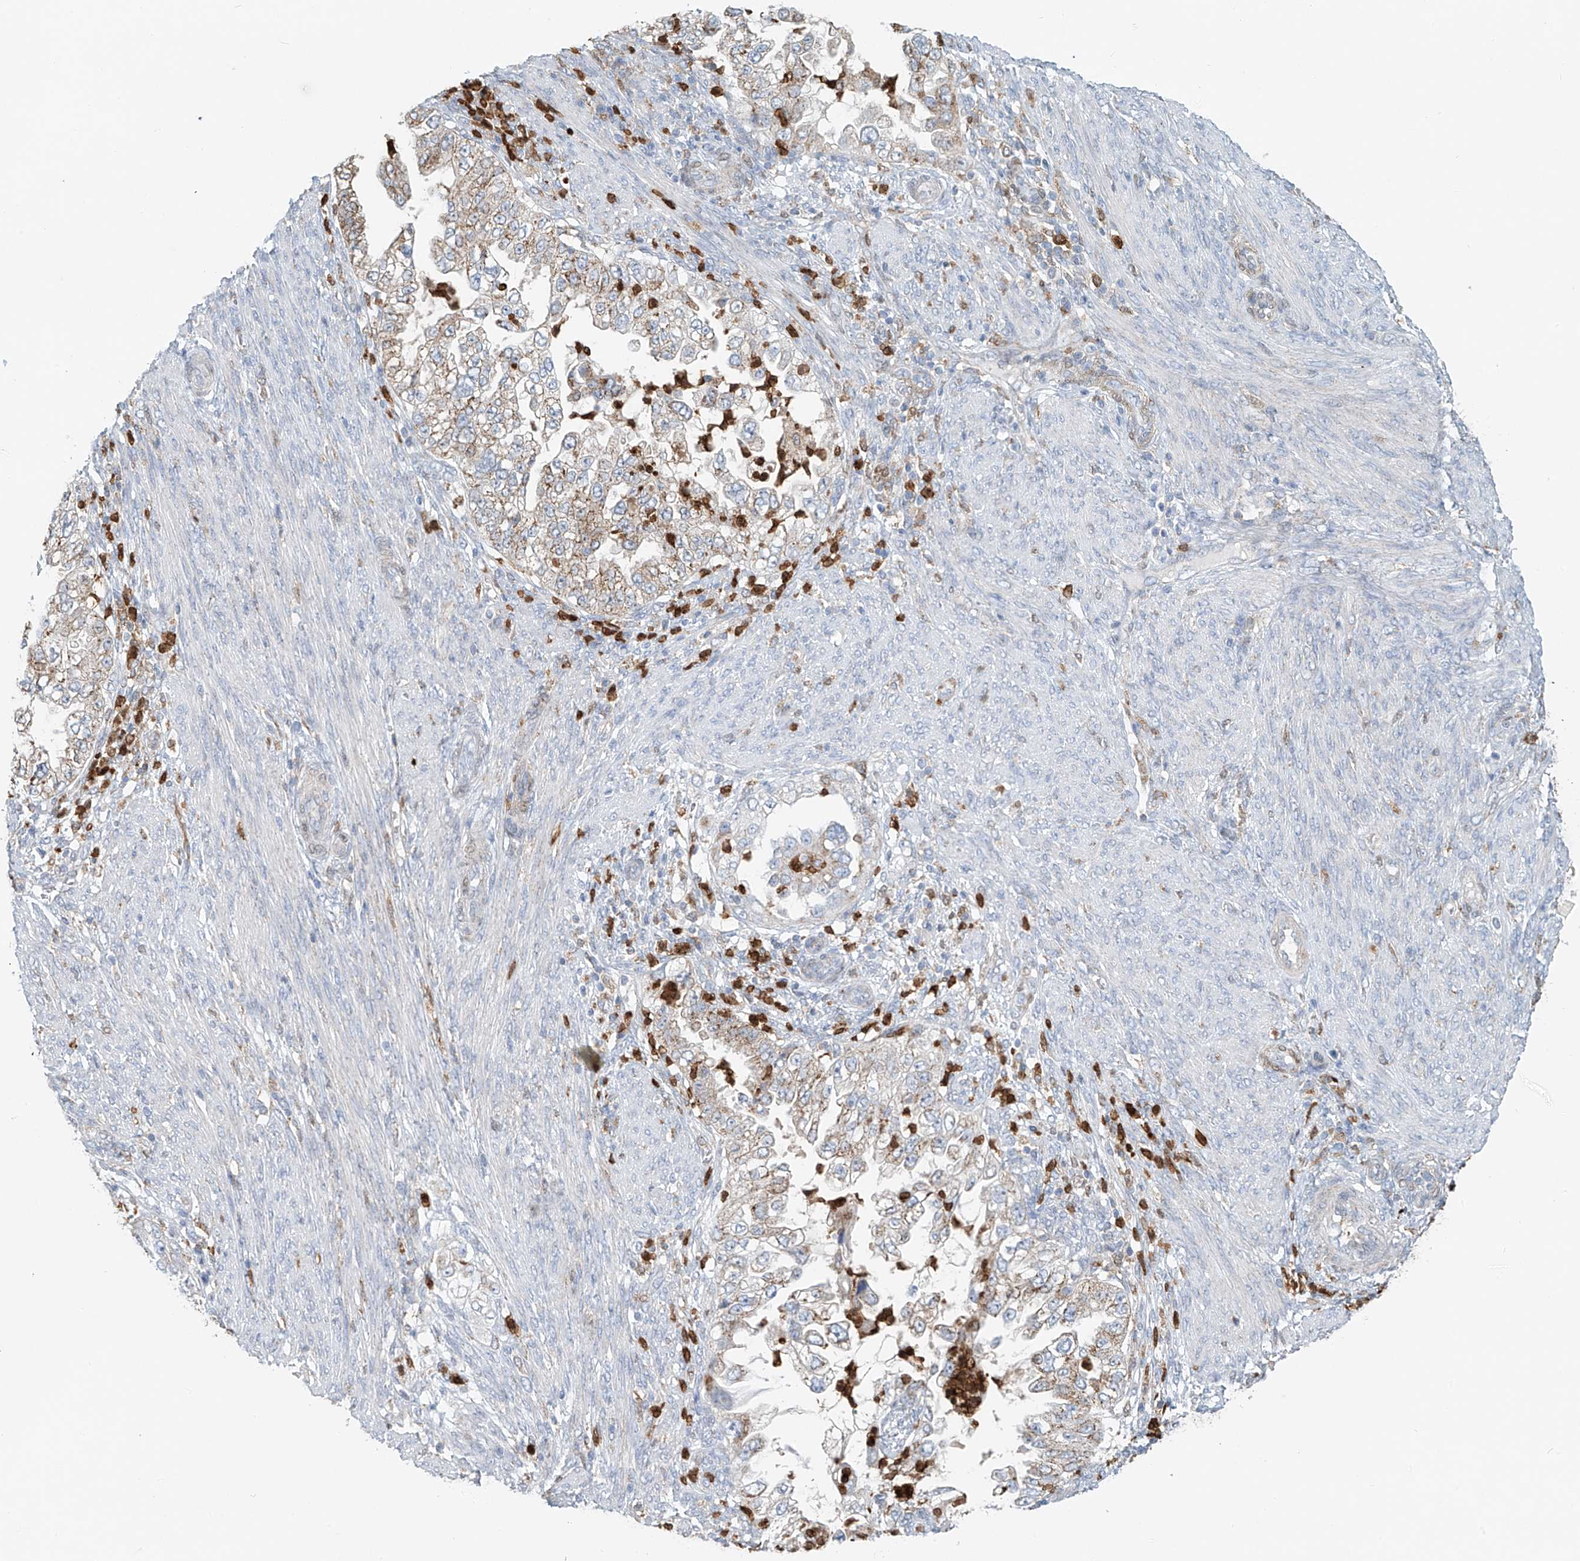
{"staining": {"intensity": "moderate", "quantity": "25%-75%", "location": "cytoplasmic/membranous"}, "tissue": "endometrial cancer", "cell_type": "Tumor cells", "image_type": "cancer", "snomed": [{"axis": "morphology", "description": "Adenocarcinoma, NOS"}, {"axis": "topography", "description": "Endometrium"}], "caption": "Endometrial adenocarcinoma stained with DAB (3,3'-diaminobenzidine) immunohistochemistry reveals medium levels of moderate cytoplasmic/membranous expression in approximately 25%-75% of tumor cells.", "gene": "PTPRA", "patient": {"sex": "female", "age": 85}}